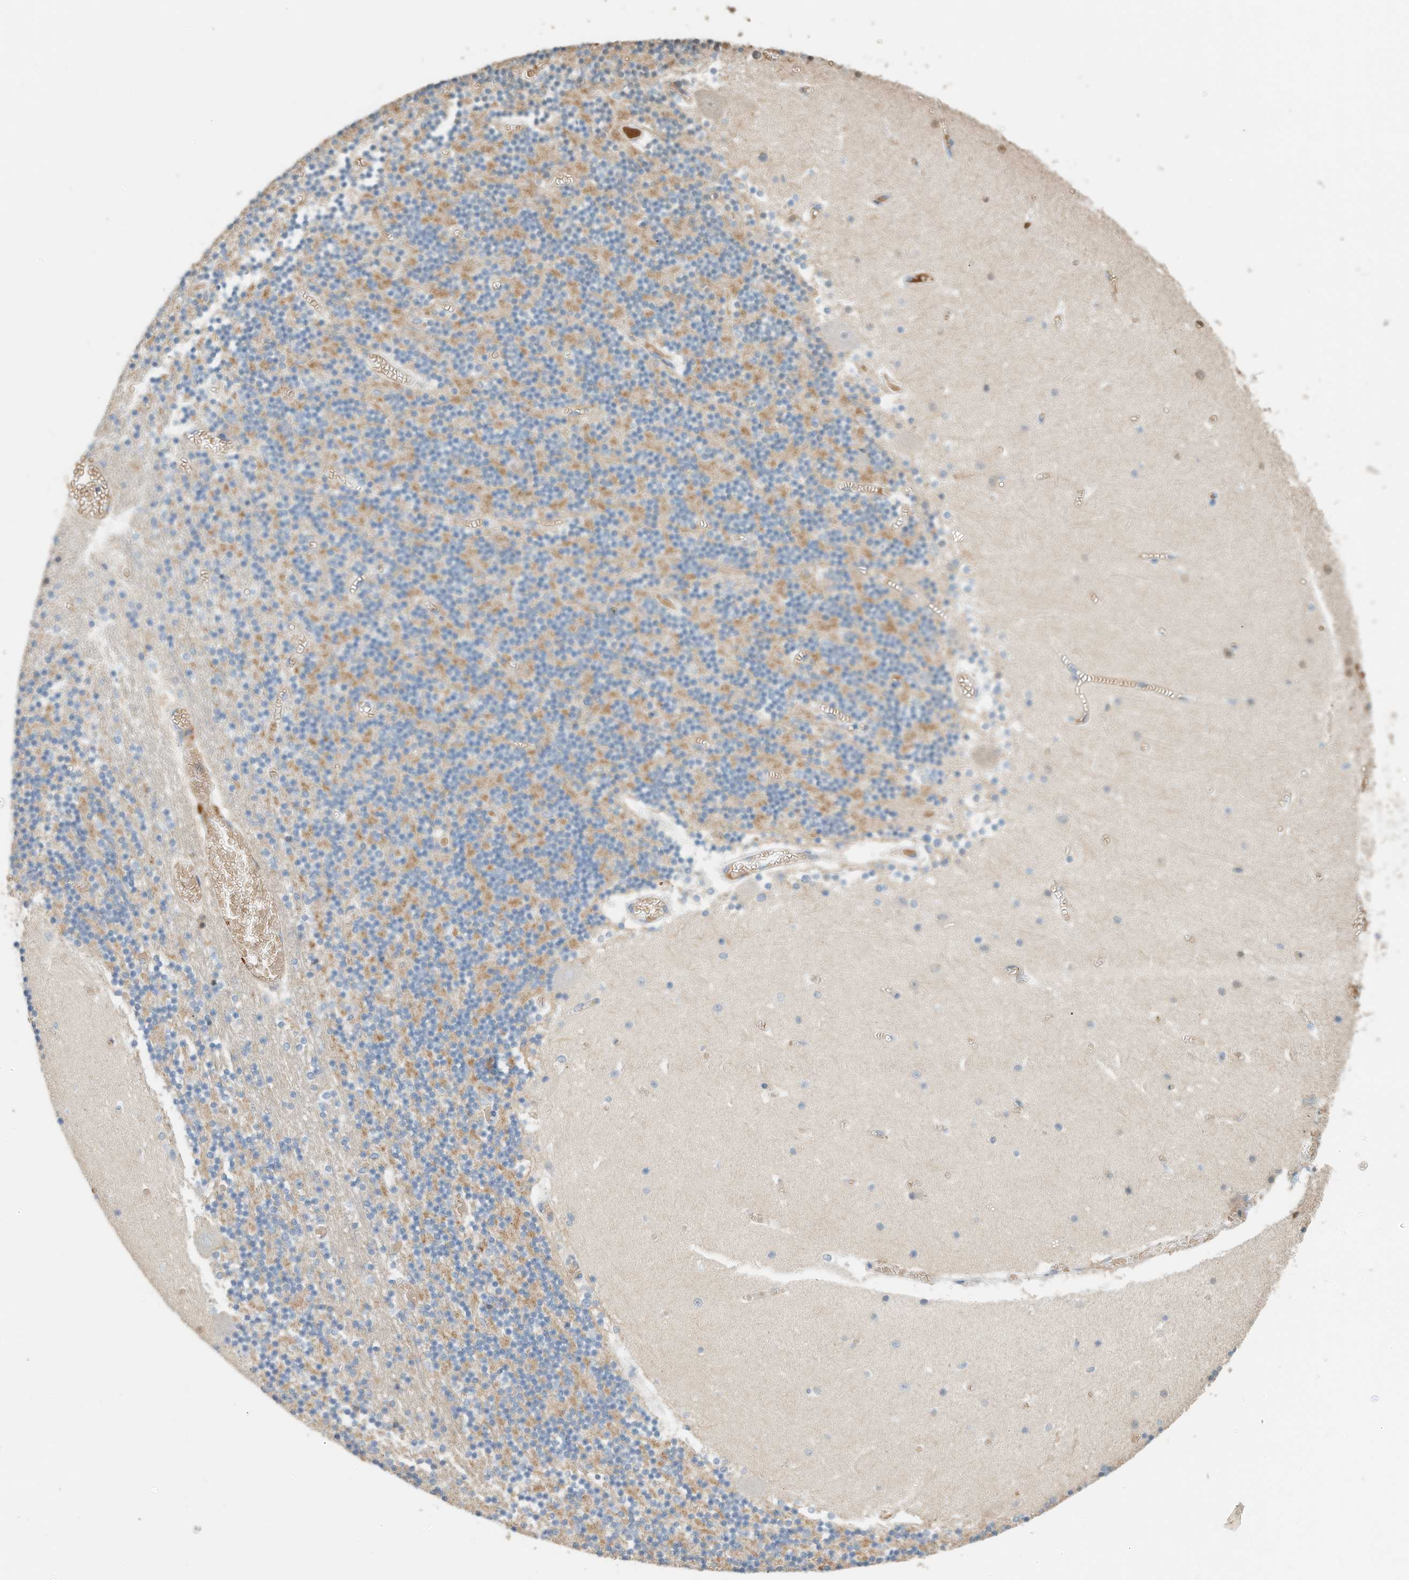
{"staining": {"intensity": "negative", "quantity": "none", "location": "none"}, "tissue": "cerebellum", "cell_type": "Cells in granular layer", "image_type": "normal", "snomed": [{"axis": "morphology", "description": "Normal tissue, NOS"}, {"axis": "topography", "description": "Cerebellum"}], "caption": "Protein analysis of benign cerebellum demonstrates no significant positivity in cells in granular layer.", "gene": "RCAN3", "patient": {"sex": "female", "age": 28}}